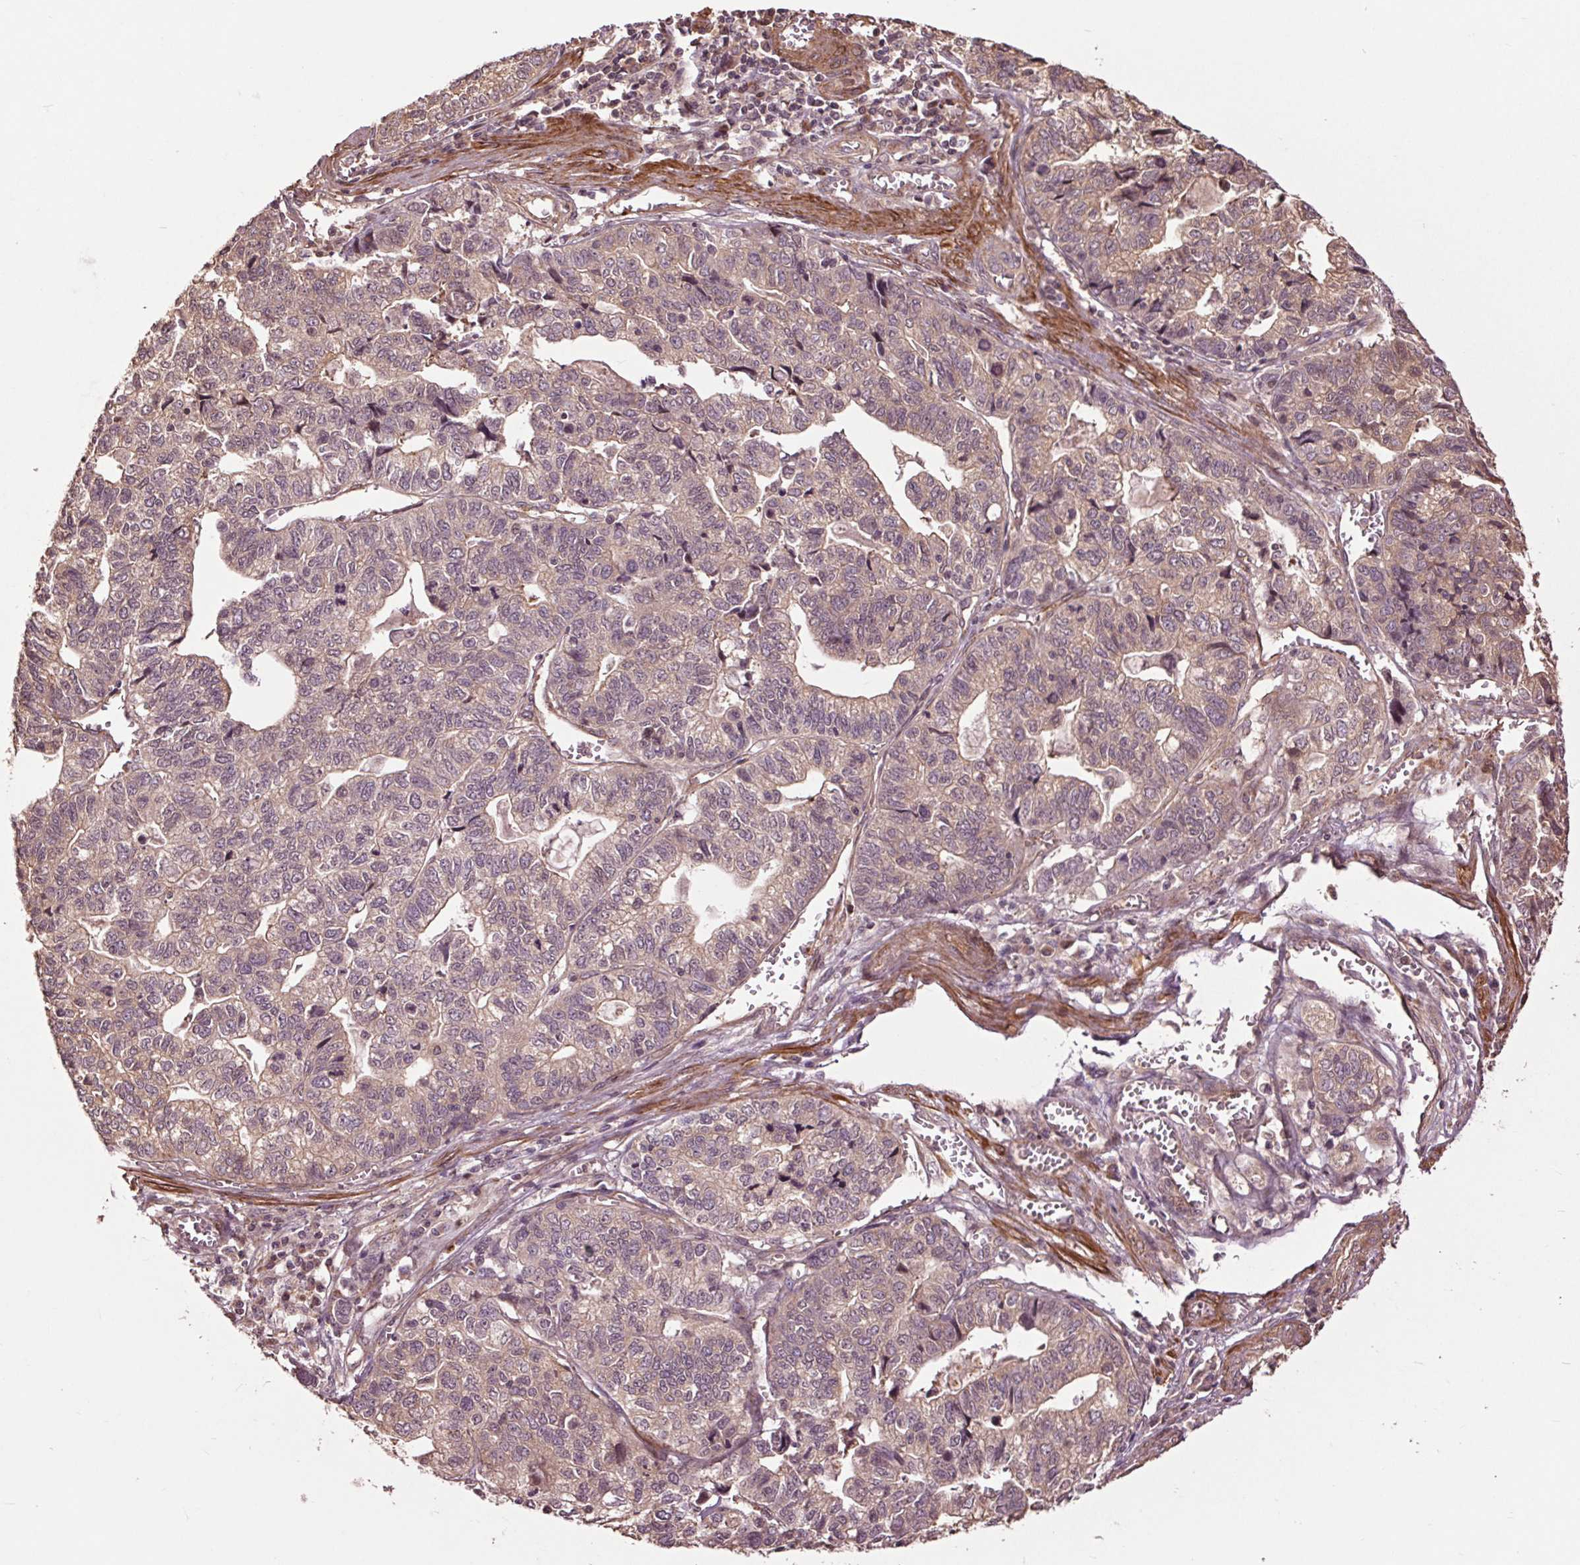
{"staining": {"intensity": "weak", "quantity": ">75%", "location": "cytoplasmic/membranous"}, "tissue": "stomach cancer", "cell_type": "Tumor cells", "image_type": "cancer", "snomed": [{"axis": "morphology", "description": "Adenocarcinoma, NOS"}, {"axis": "topography", "description": "Stomach, upper"}], "caption": "Immunohistochemistry image of human stomach cancer stained for a protein (brown), which displays low levels of weak cytoplasmic/membranous expression in about >75% of tumor cells.", "gene": "CEP95", "patient": {"sex": "female", "age": 67}}